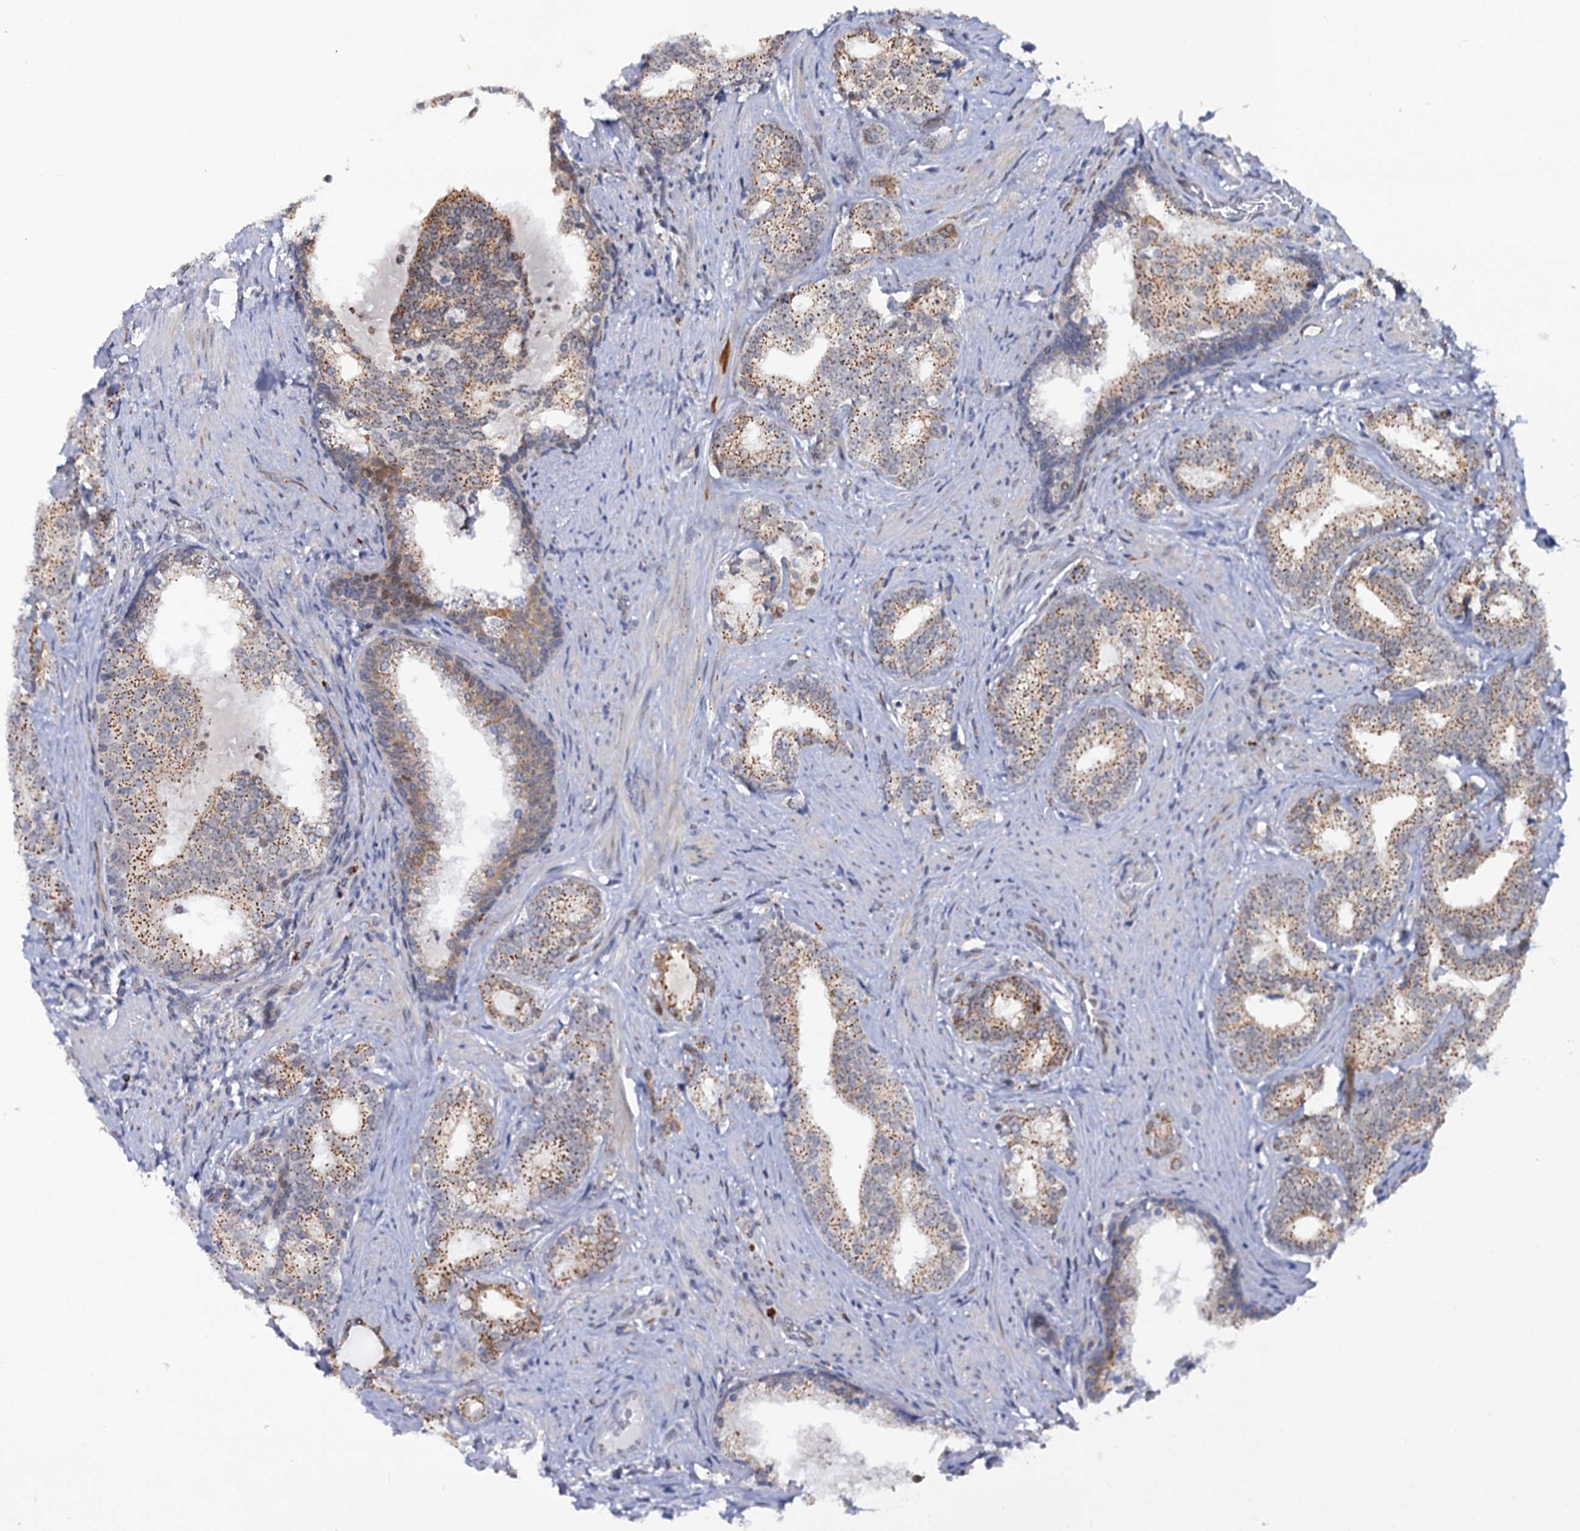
{"staining": {"intensity": "moderate", "quantity": ">75%", "location": "cytoplasmic/membranous"}, "tissue": "prostate cancer", "cell_type": "Tumor cells", "image_type": "cancer", "snomed": [{"axis": "morphology", "description": "Adenocarcinoma, Low grade"}, {"axis": "topography", "description": "Prostate"}], "caption": "Protein positivity by IHC shows moderate cytoplasmic/membranous expression in about >75% of tumor cells in prostate adenocarcinoma (low-grade).", "gene": "THAP2", "patient": {"sex": "male", "age": 71}}